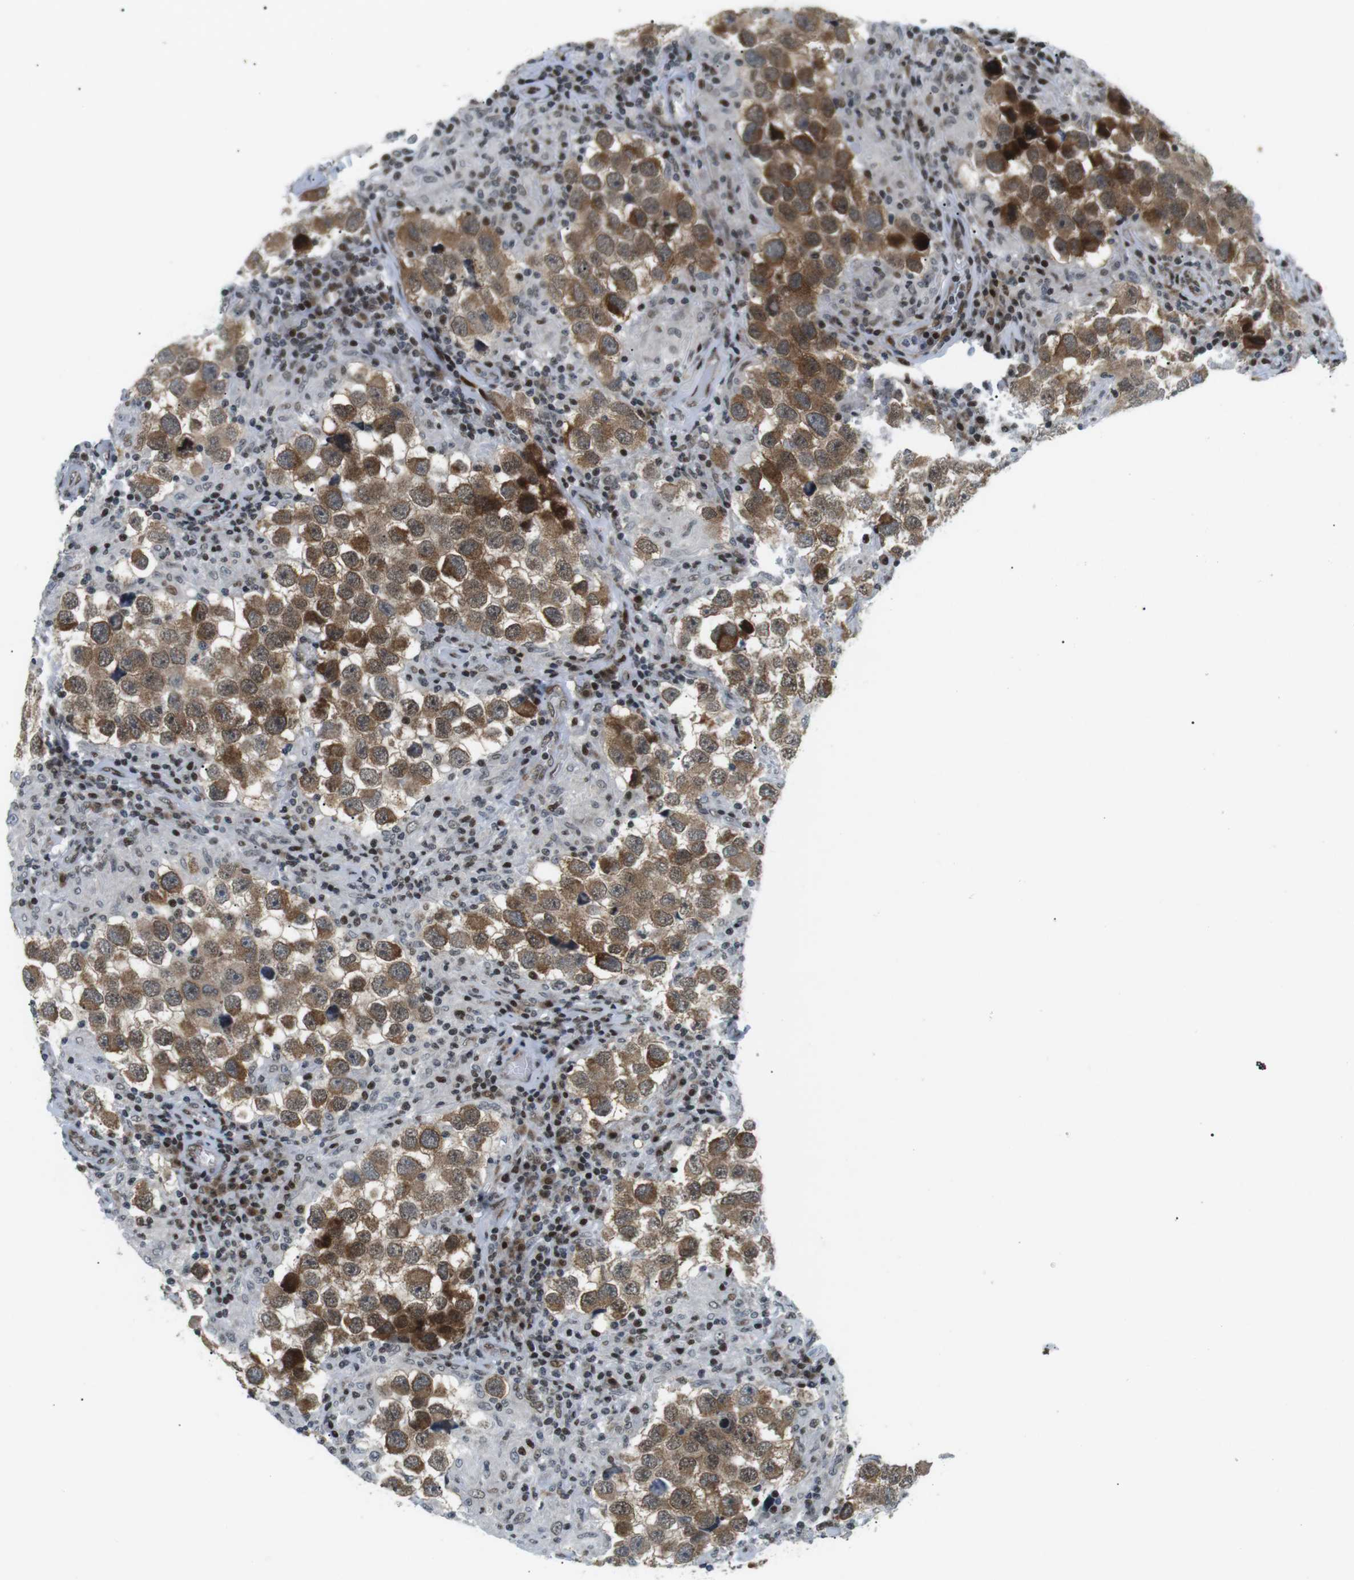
{"staining": {"intensity": "moderate", "quantity": ">75%", "location": "cytoplasmic/membranous"}, "tissue": "testis cancer", "cell_type": "Tumor cells", "image_type": "cancer", "snomed": [{"axis": "morphology", "description": "Carcinoma, Embryonal, NOS"}, {"axis": "topography", "description": "Testis"}], "caption": "A brown stain labels moderate cytoplasmic/membranous expression of a protein in testis cancer (embryonal carcinoma) tumor cells.", "gene": "CDC27", "patient": {"sex": "male", "age": 21}}